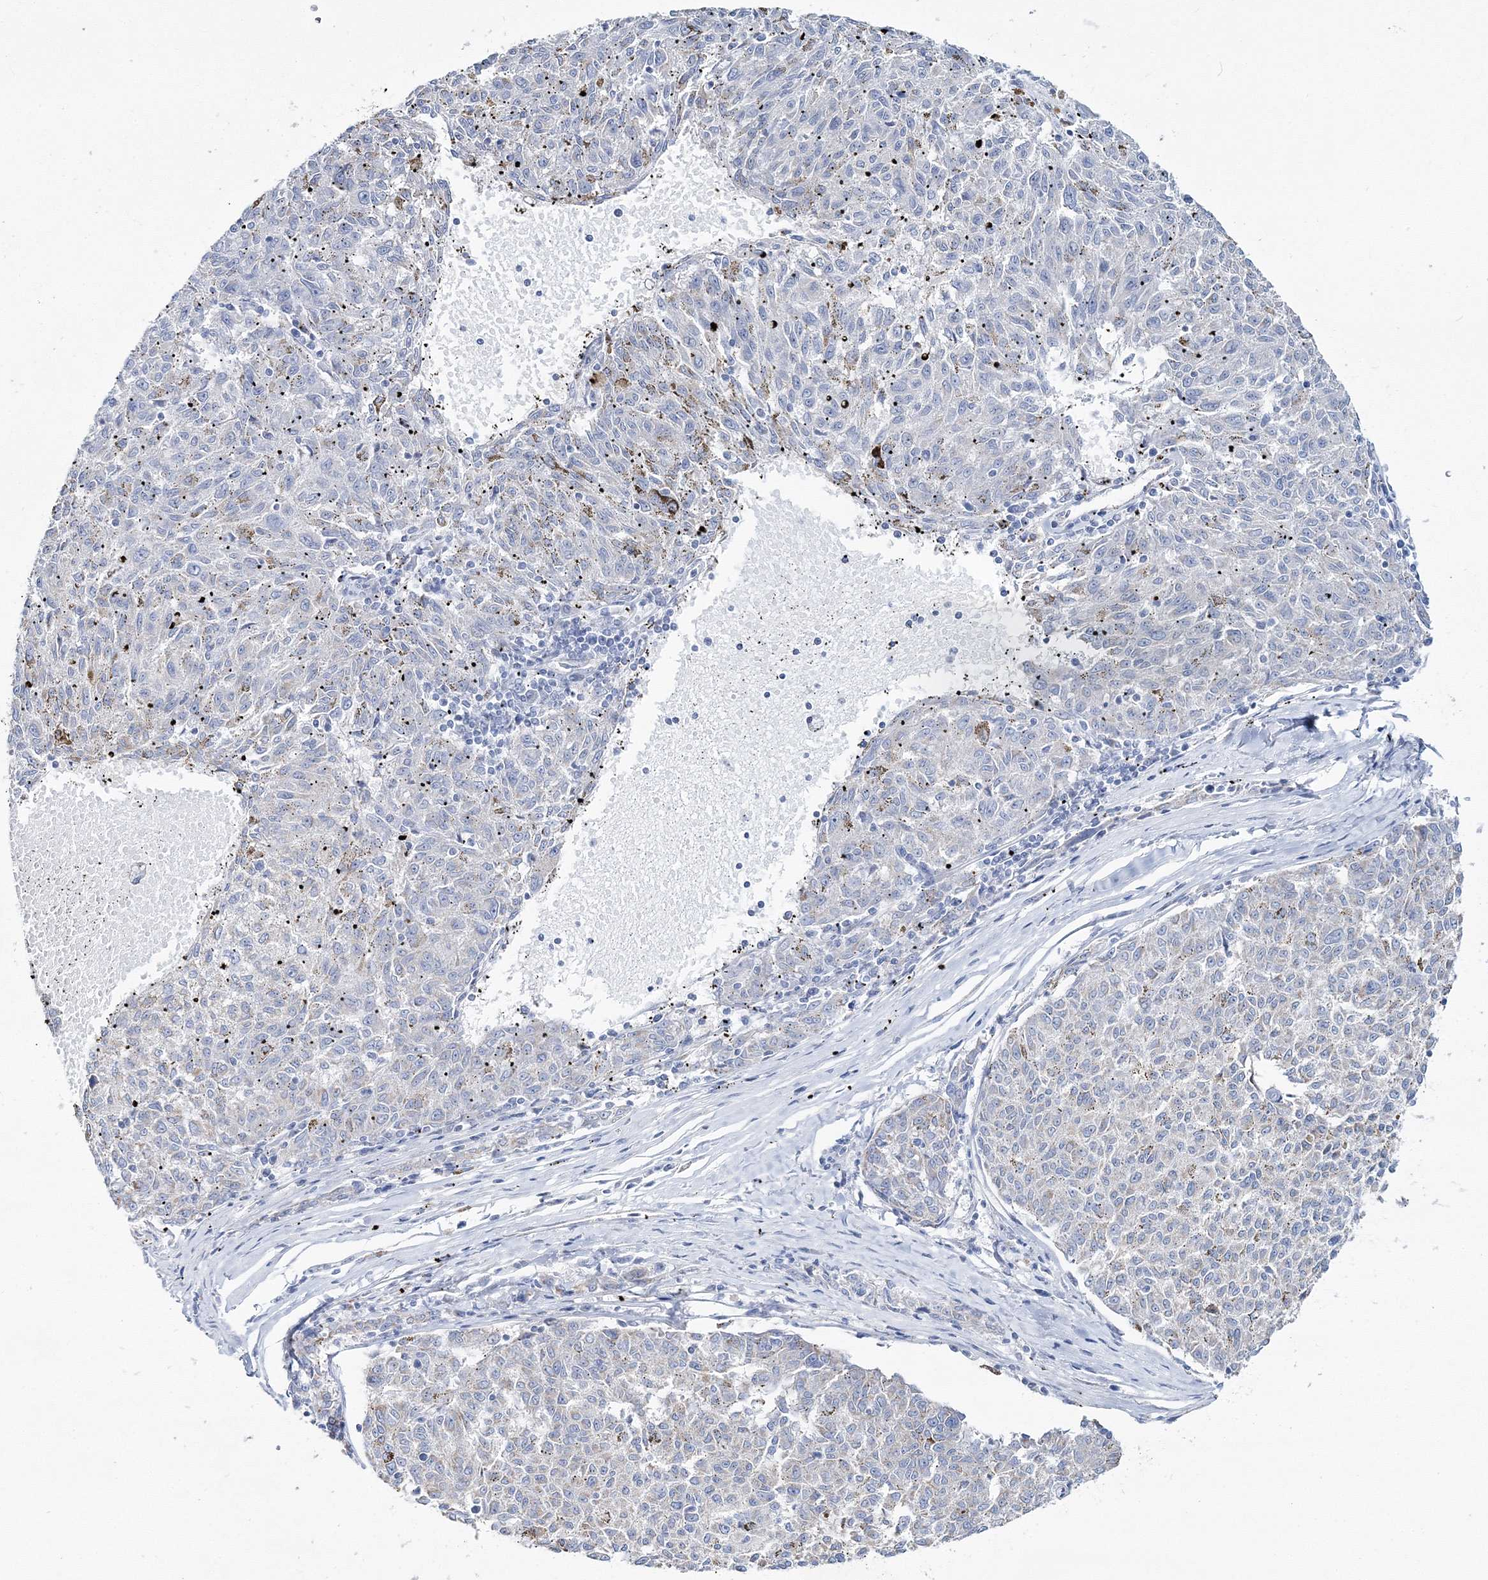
{"staining": {"intensity": "negative", "quantity": "none", "location": "none"}, "tissue": "melanoma", "cell_type": "Tumor cells", "image_type": "cancer", "snomed": [{"axis": "morphology", "description": "Malignant melanoma, NOS"}, {"axis": "topography", "description": "Skin"}], "caption": "IHC image of neoplastic tissue: melanoma stained with DAB (3,3'-diaminobenzidine) exhibits no significant protein positivity in tumor cells. The staining was performed using DAB (3,3'-diaminobenzidine) to visualize the protein expression in brown, while the nuclei were stained in blue with hematoxylin (Magnification: 20x).", "gene": "HIBCH", "patient": {"sex": "female", "age": 72}}